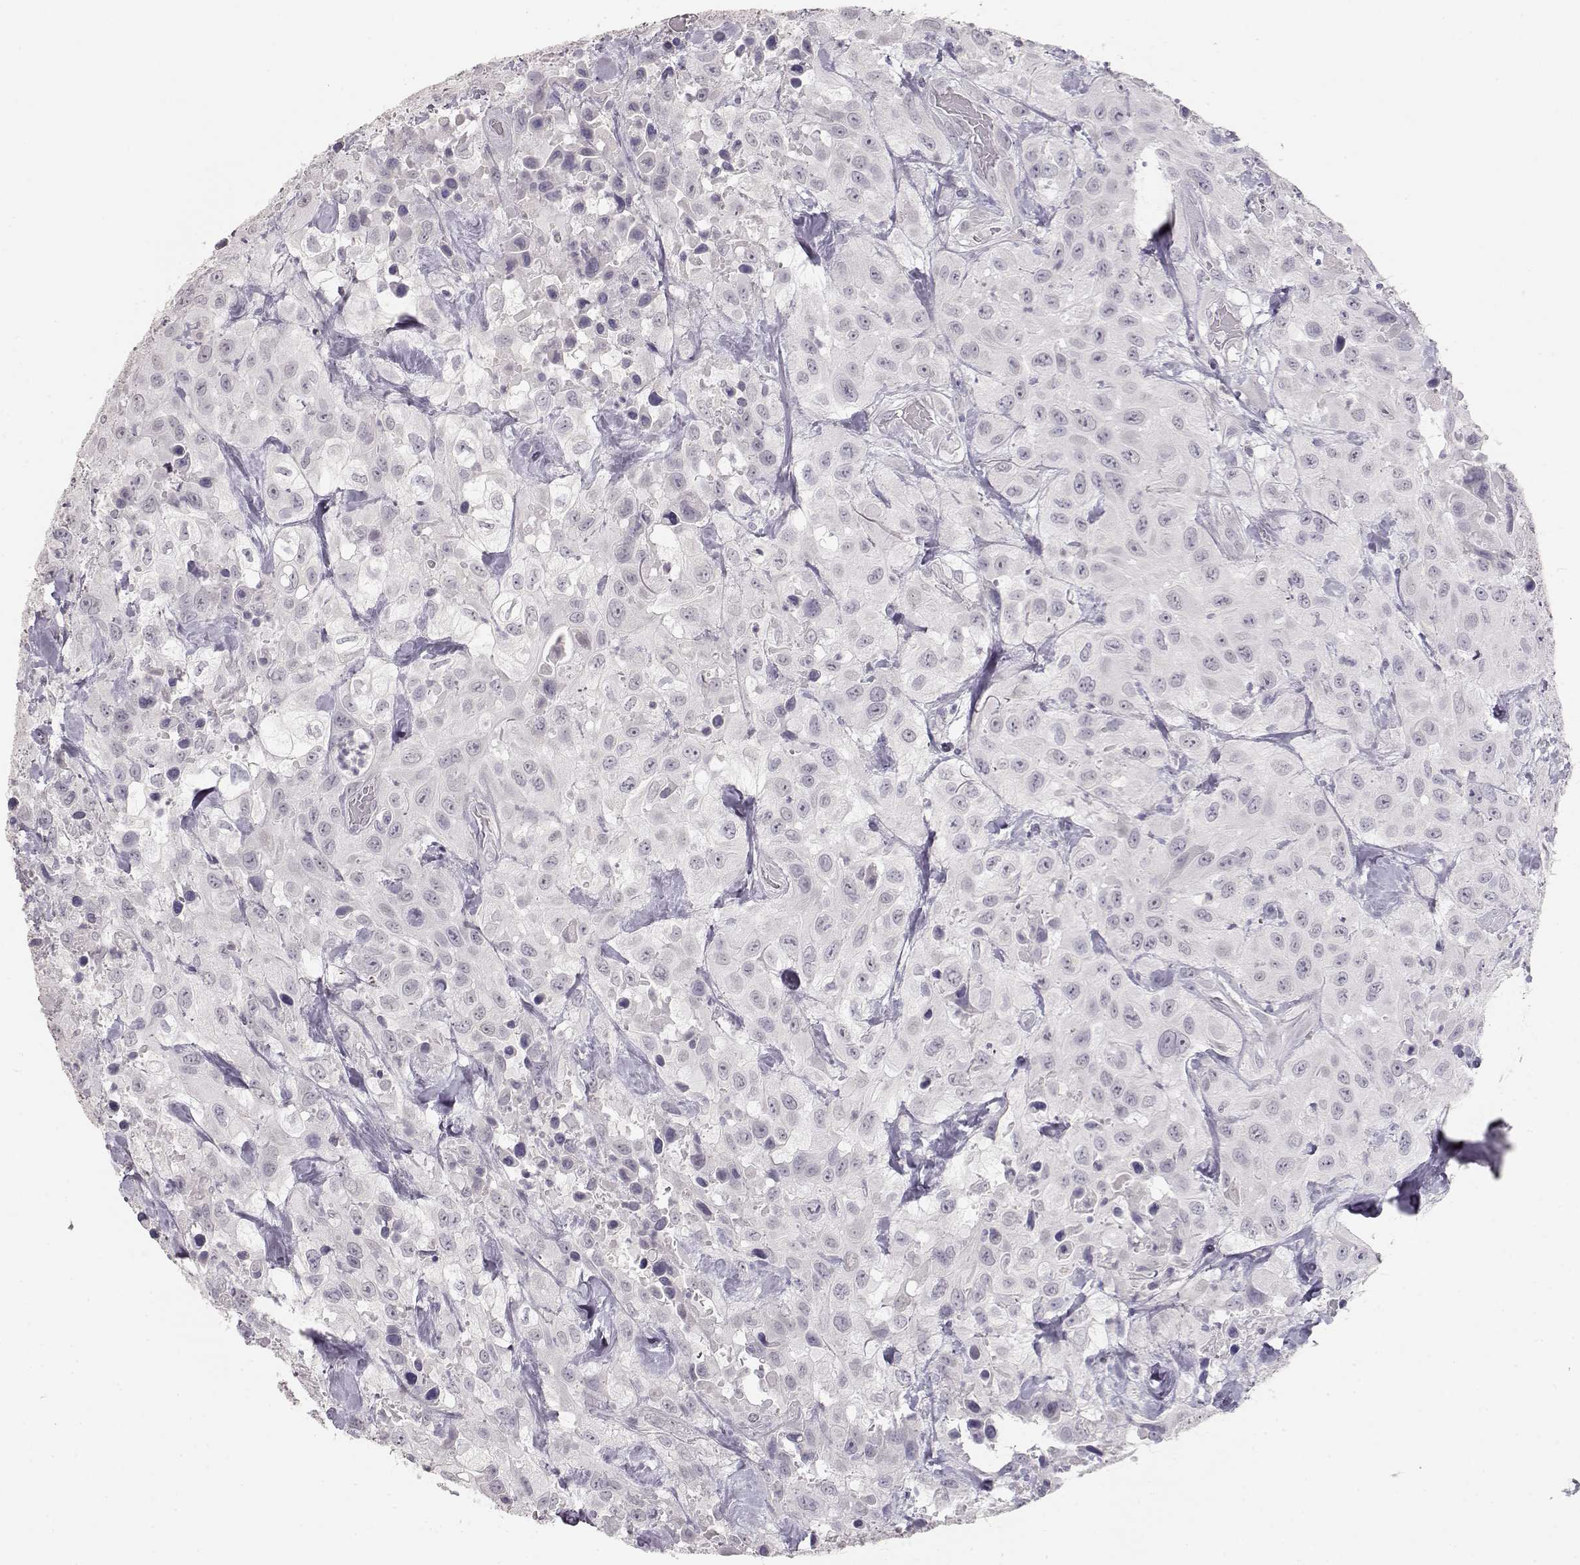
{"staining": {"intensity": "negative", "quantity": "none", "location": "none"}, "tissue": "urothelial cancer", "cell_type": "Tumor cells", "image_type": "cancer", "snomed": [{"axis": "morphology", "description": "Urothelial carcinoma, High grade"}, {"axis": "topography", "description": "Urinary bladder"}], "caption": "The IHC histopathology image has no significant expression in tumor cells of urothelial cancer tissue. Brightfield microscopy of immunohistochemistry stained with DAB (3,3'-diaminobenzidine) (brown) and hematoxylin (blue), captured at high magnification.", "gene": "TKTL1", "patient": {"sex": "male", "age": 79}}